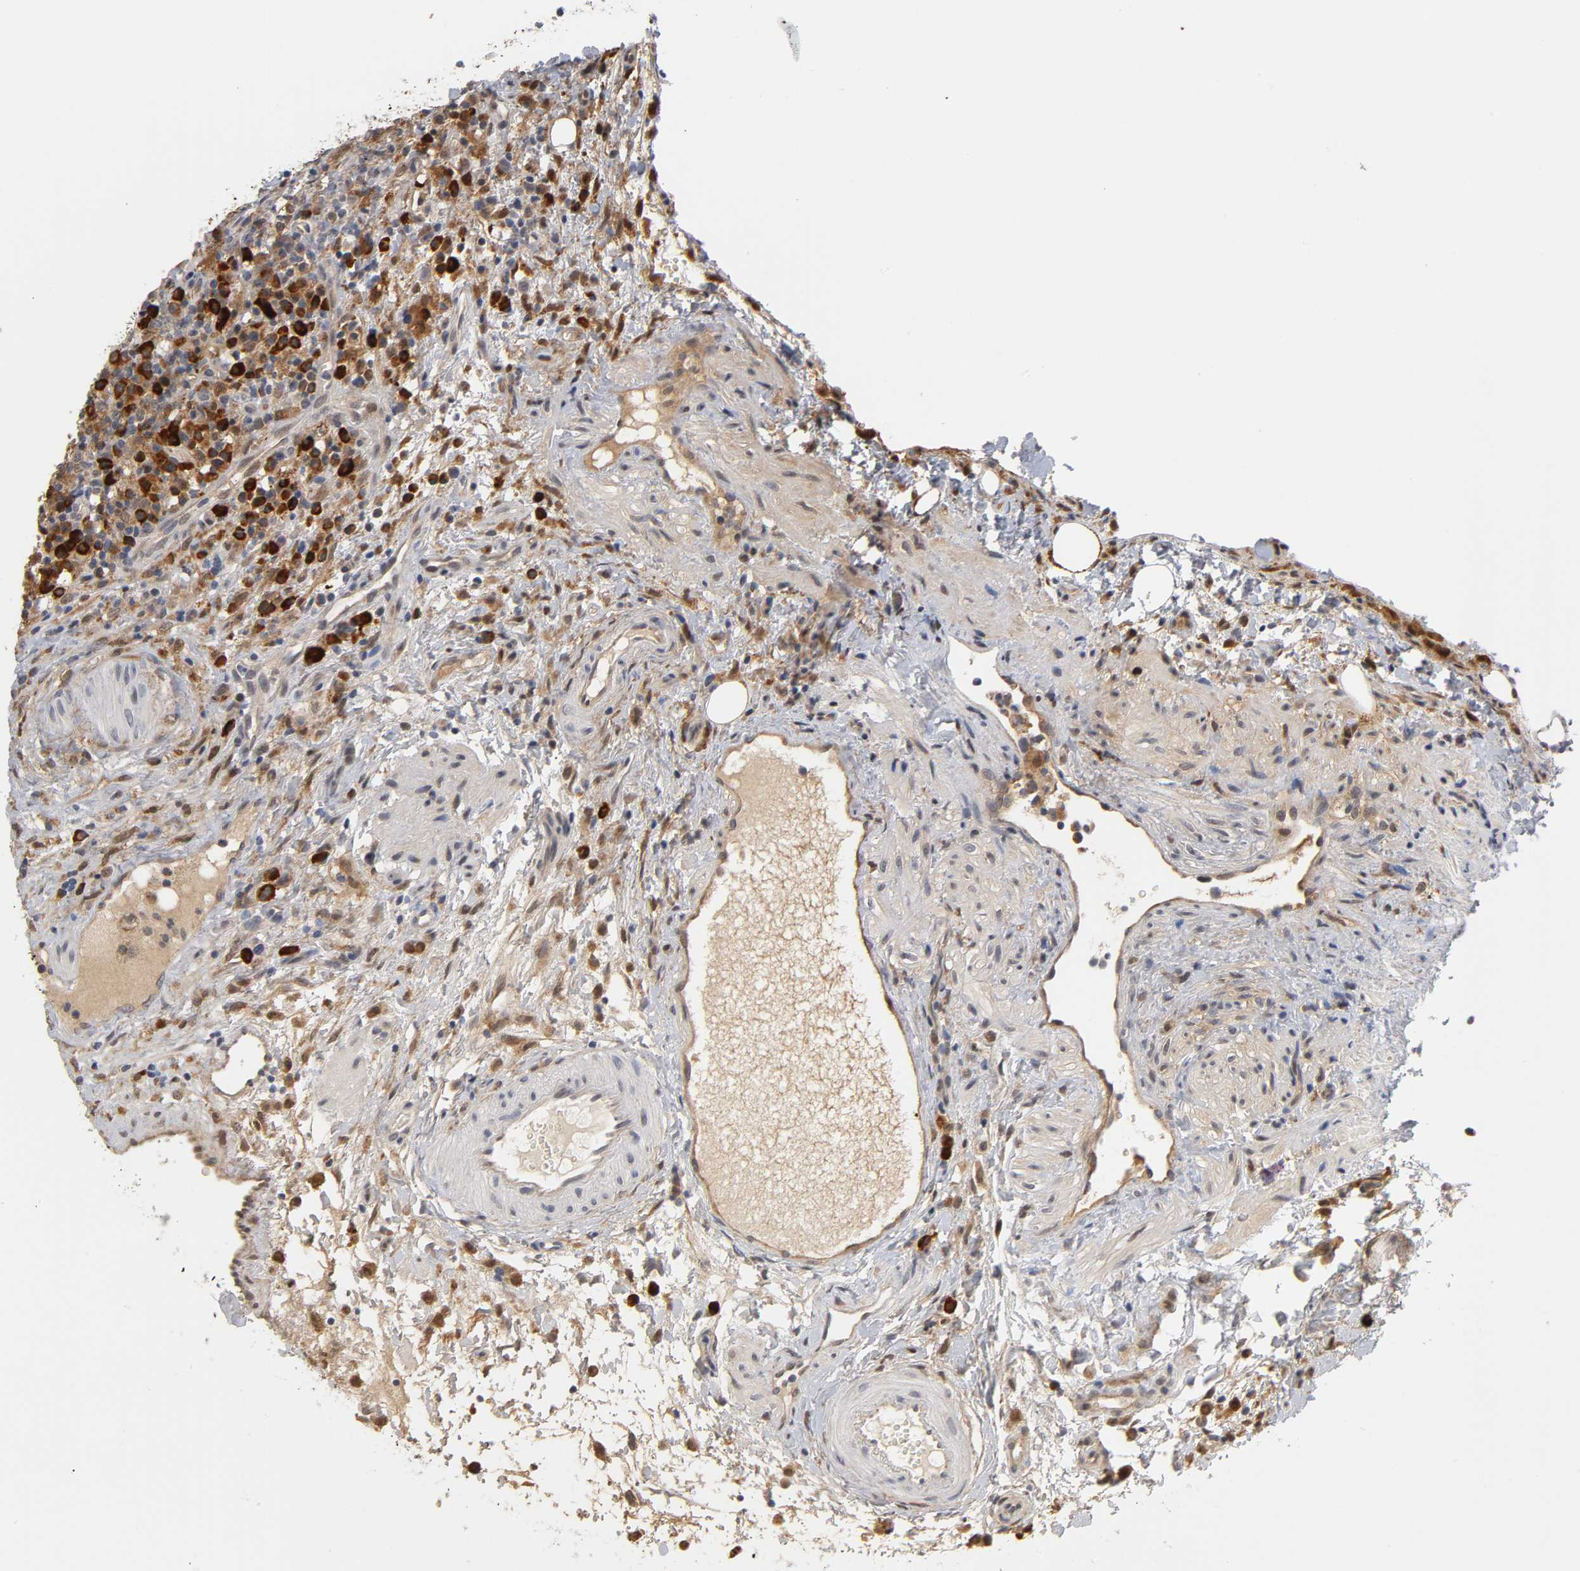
{"staining": {"intensity": "moderate", "quantity": ">75%", "location": "cytoplasmic/membranous,nuclear"}, "tissue": "lymphoma", "cell_type": "Tumor cells", "image_type": "cancer", "snomed": [{"axis": "morphology", "description": "Hodgkin's disease, NOS"}, {"axis": "topography", "description": "Lymph node"}], "caption": "Immunohistochemical staining of Hodgkin's disease reveals medium levels of moderate cytoplasmic/membranous and nuclear protein positivity in about >75% of tumor cells. Using DAB (3,3'-diaminobenzidine) (brown) and hematoxylin (blue) stains, captured at high magnification using brightfield microscopy.", "gene": "GSTZ1", "patient": {"sex": "male", "age": 65}}